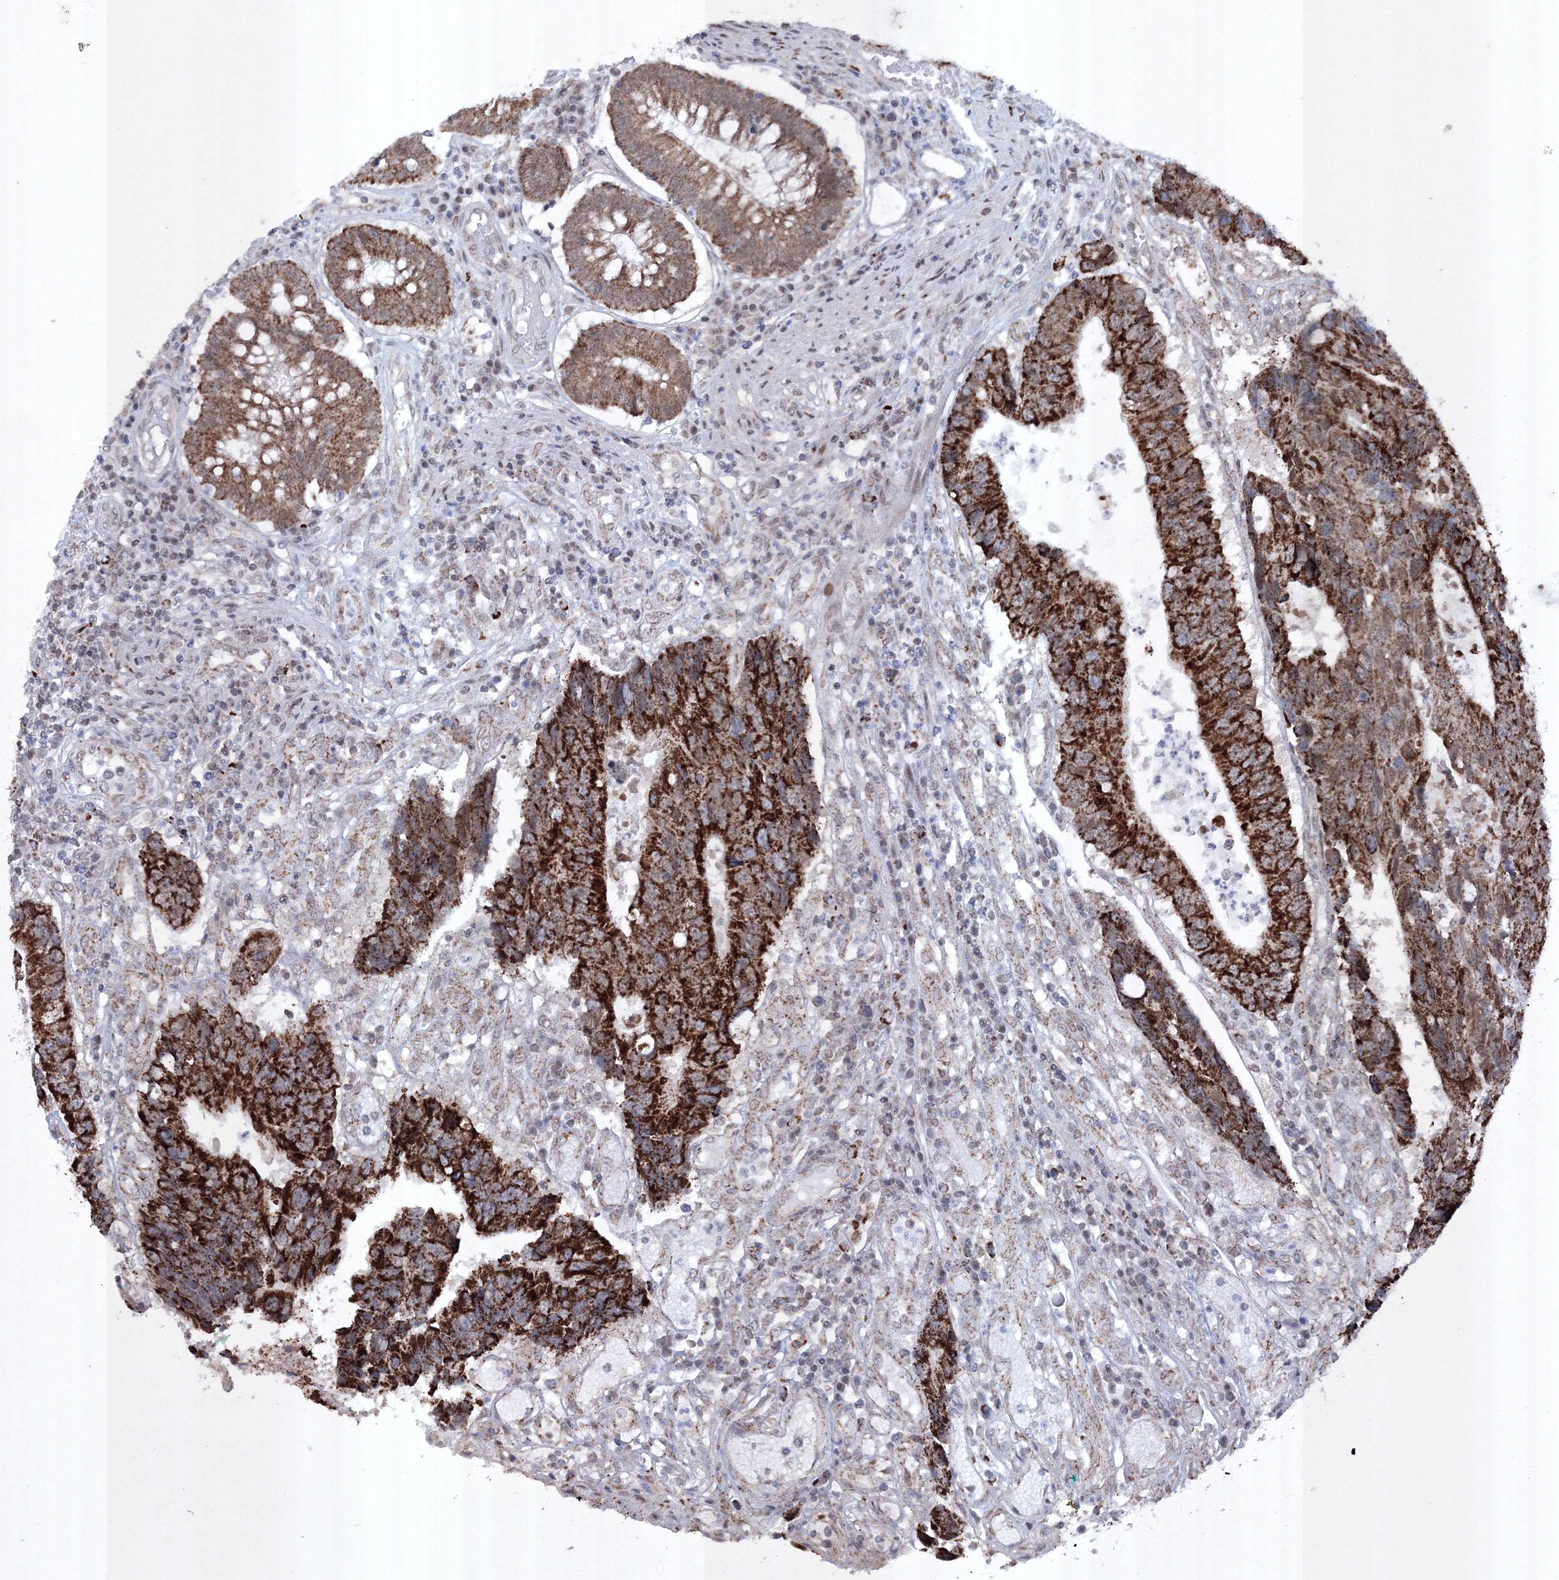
{"staining": {"intensity": "strong", "quantity": ">75%", "location": "cytoplasmic/membranous"}, "tissue": "colorectal cancer", "cell_type": "Tumor cells", "image_type": "cancer", "snomed": [{"axis": "morphology", "description": "Adenocarcinoma, NOS"}, {"axis": "topography", "description": "Rectum"}], "caption": "A histopathology image of human colorectal cancer (adenocarcinoma) stained for a protein displays strong cytoplasmic/membranous brown staining in tumor cells.", "gene": "GRSF1", "patient": {"sex": "male", "age": 84}}